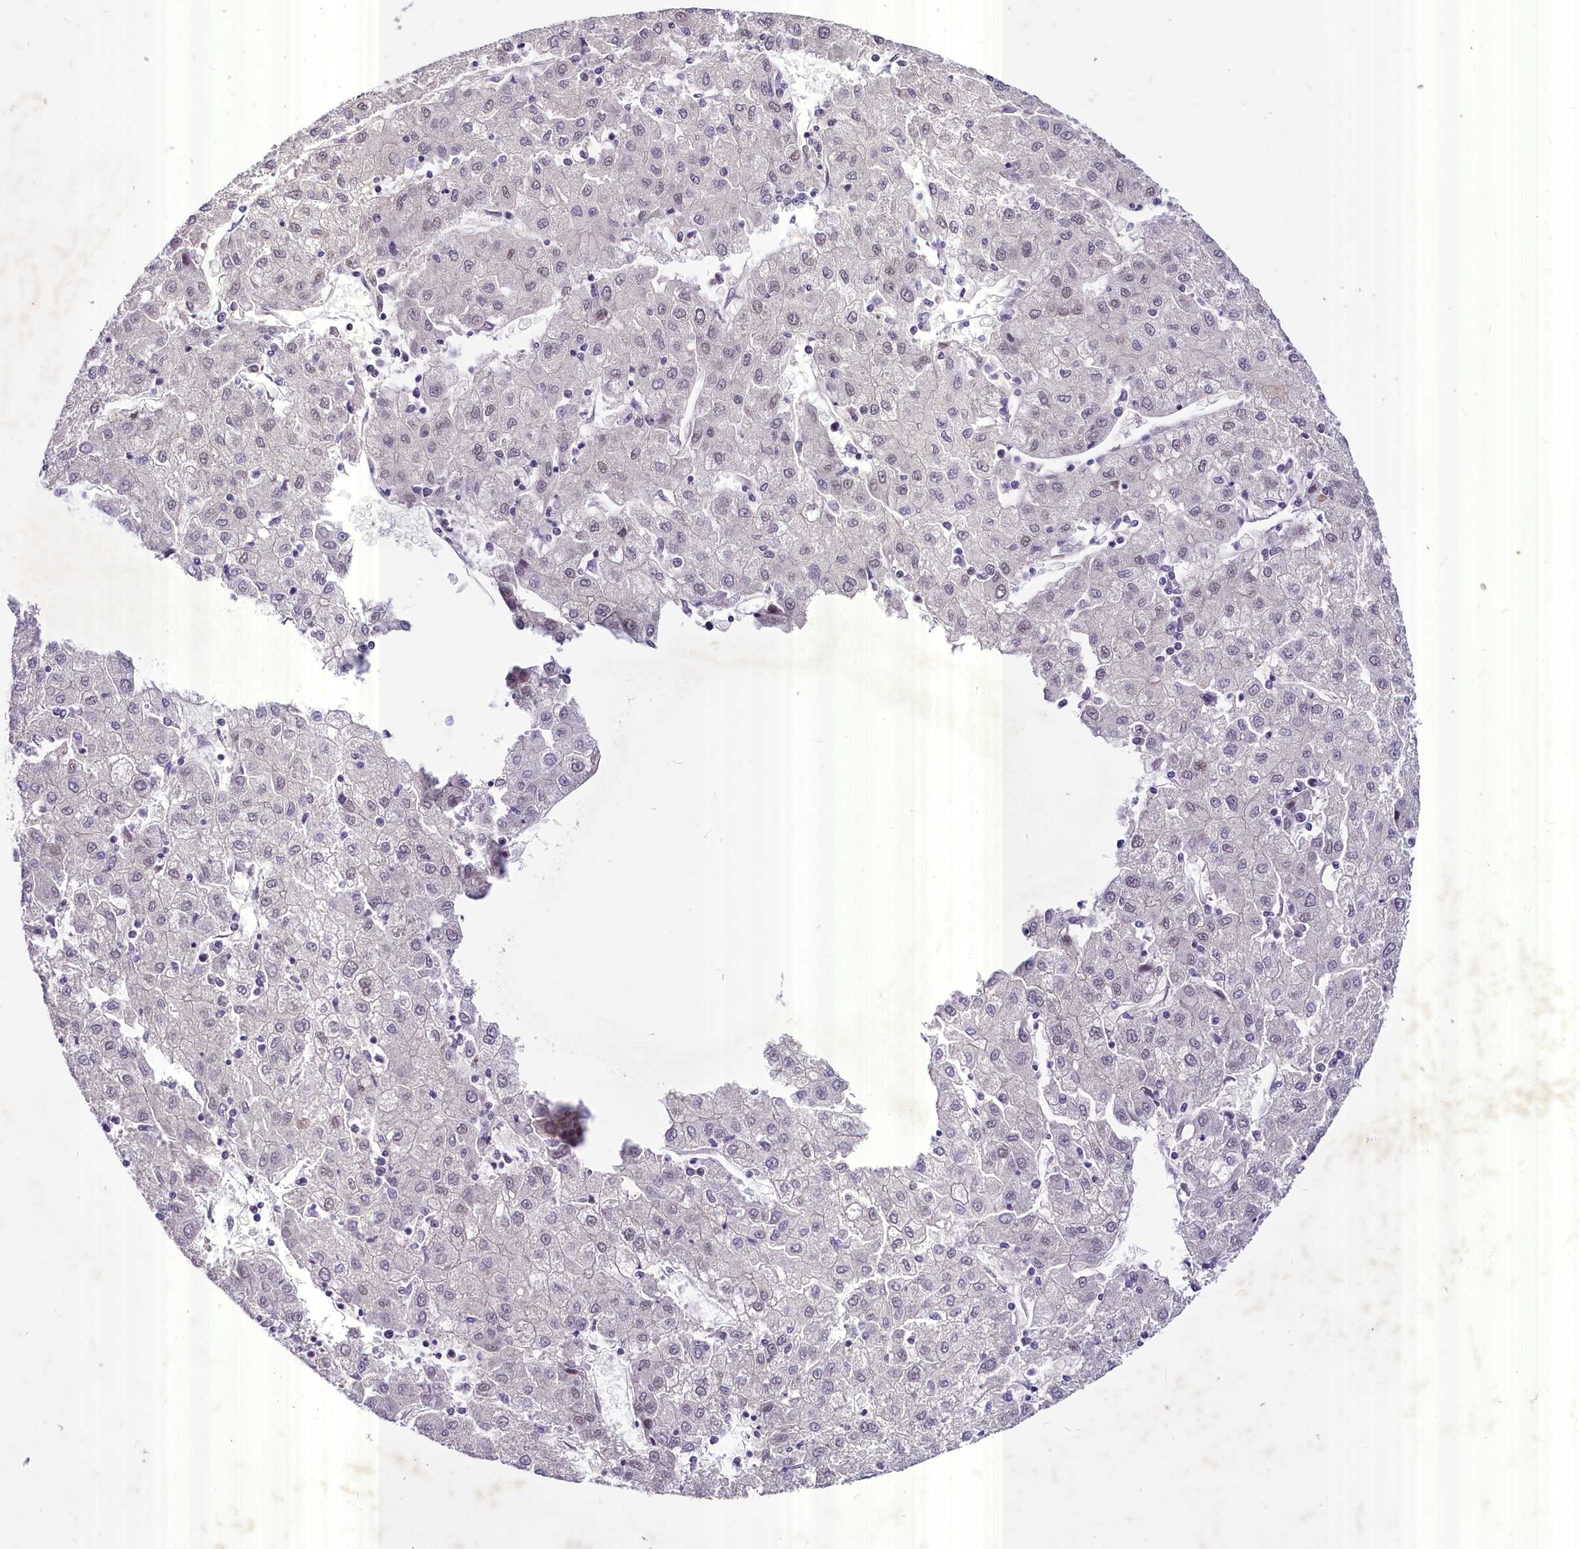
{"staining": {"intensity": "negative", "quantity": "none", "location": "none"}, "tissue": "liver cancer", "cell_type": "Tumor cells", "image_type": "cancer", "snomed": [{"axis": "morphology", "description": "Carcinoma, Hepatocellular, NOS"}, {"axis": "topography", "description": "Liver"}], "caption": "Immunohistochemistry micrograph of liver hepatocellular carcinoma stained for a protein (brown), which shows no expression in tumor cells.", "gene": "PARPBP", "patient": {"sex": "male", "age": 72}}